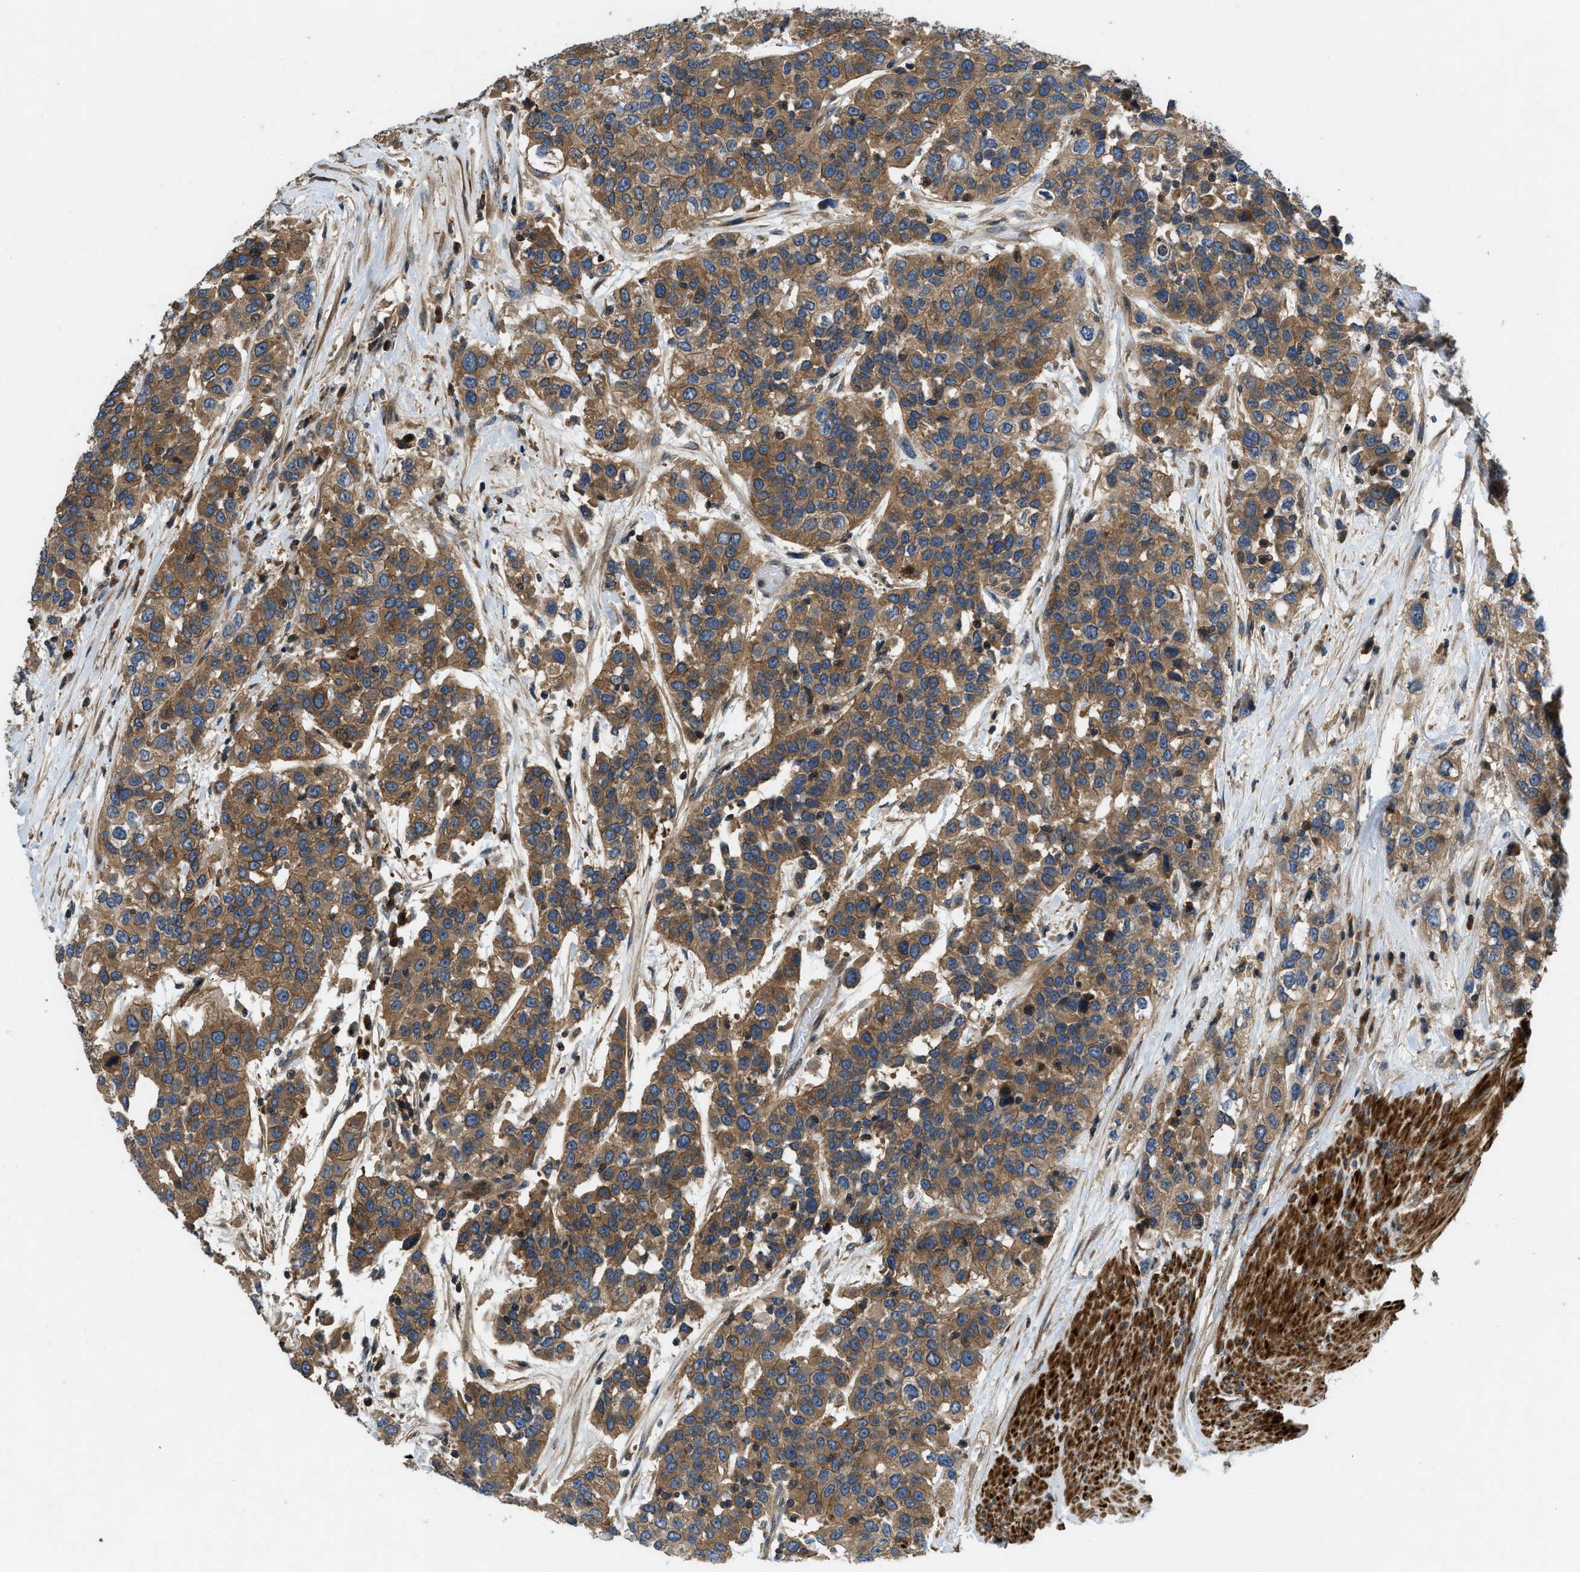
{"staining": {"intensity": "moderate", "quantity": ">75%", "location": "cytoplasmic/membranous"}, "tissue": "urothelial cancer", "cell_type": "Tumor cells", "image_type": "cancer", "snomed": [{"axis": "morphology", "description": "Urothelial carcinoma, High grade"}, {"axis": "topography", "description": "Urinary bladder"}], "caption": "The micrograph exhibits immunohistochemical staining of high-grade urothelial carcinoma. There is moderate cytoplasmic/membranous expression is seen in about >75% of tumor cells.", "gene": "CNNM3", "patient": {"sex": "female", "age": 80}}